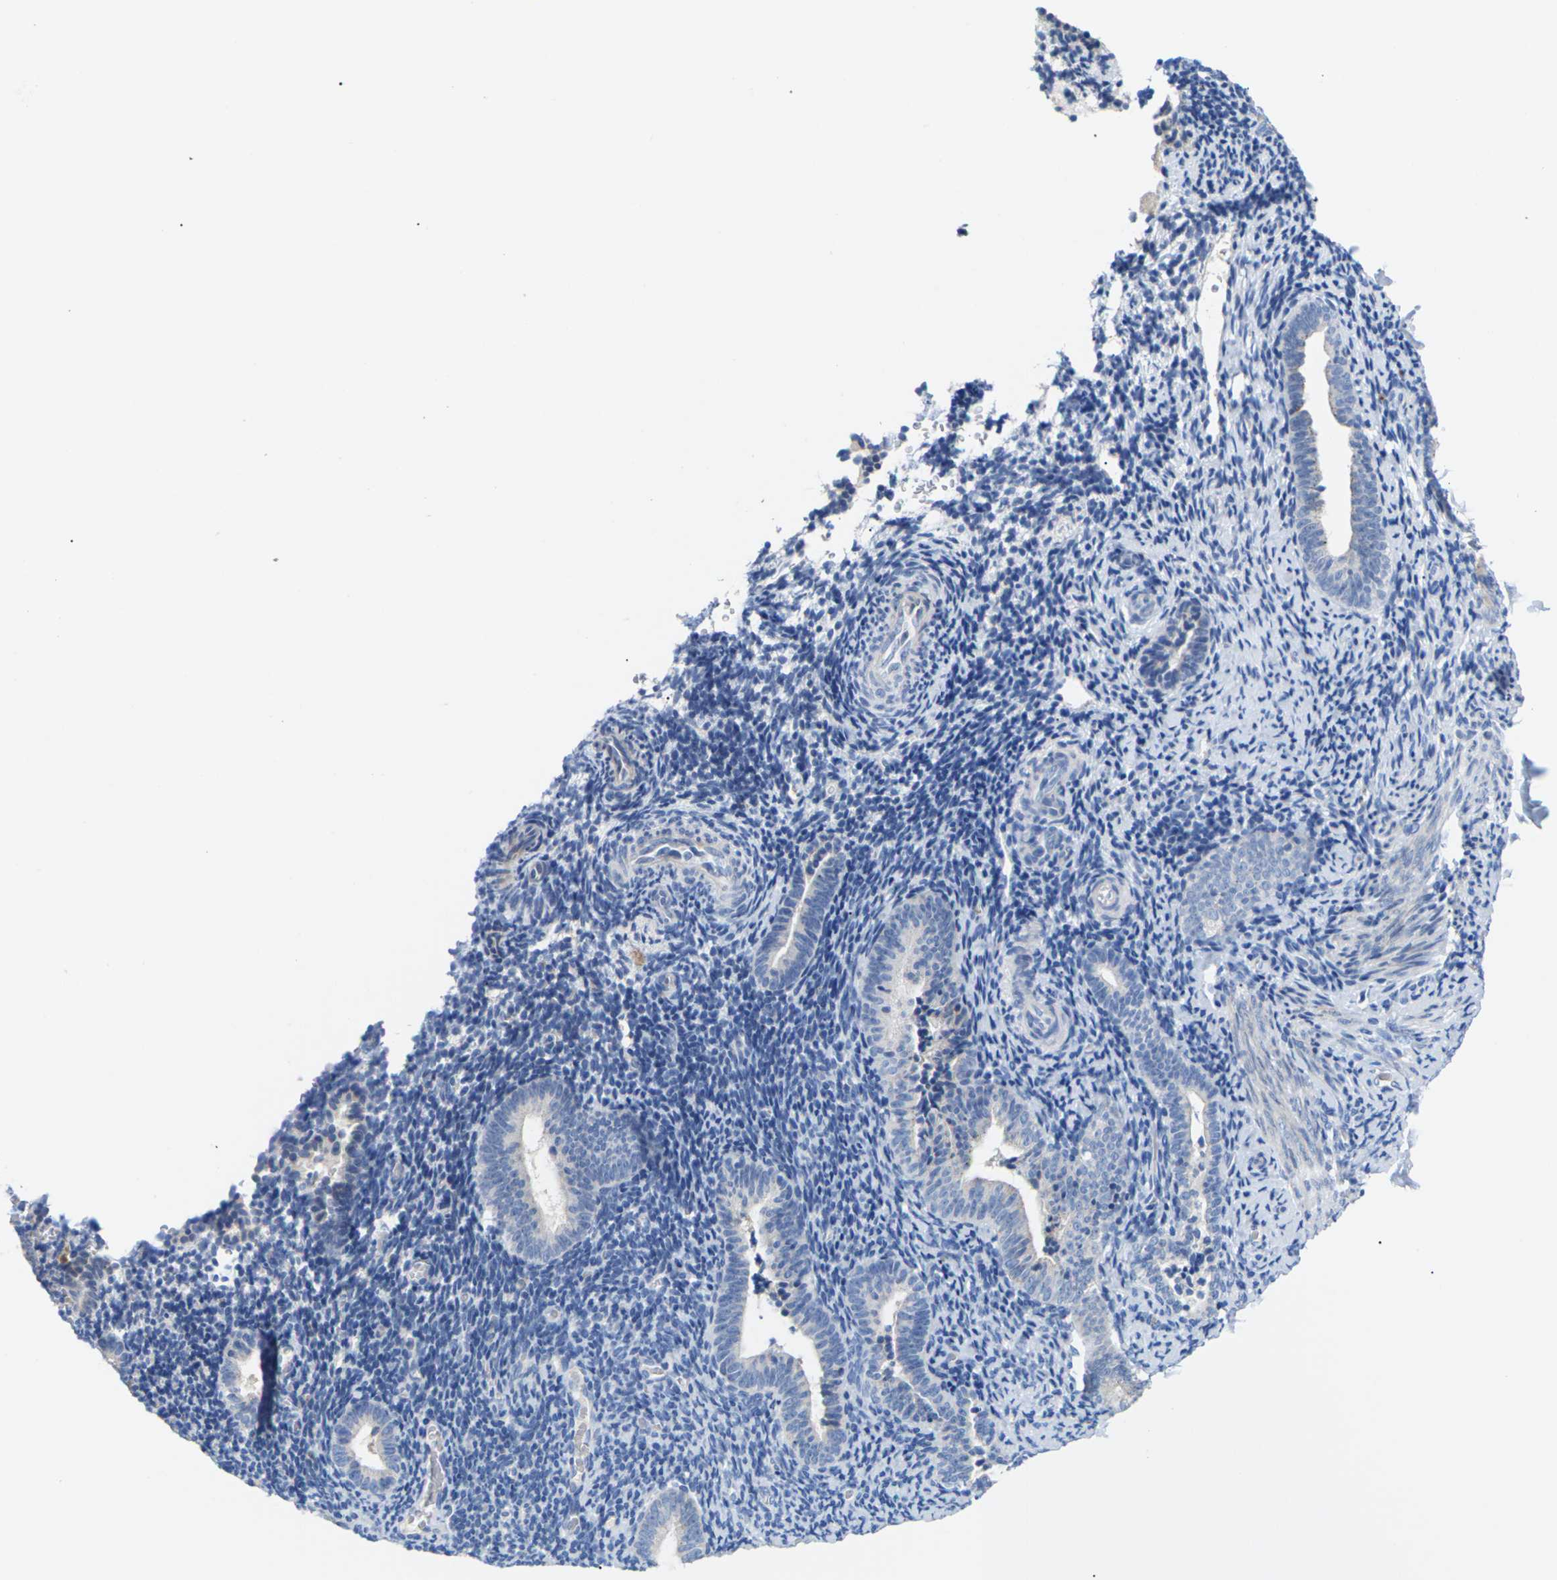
{"staining": {"intensity": "negative", "quantity": "none", "location": "none"}, "tissue": "endometrium", "cell_type": "Cells in endometrial stroma", "image_type": "normal", "snomed": [{"axis": "morphology", "description": "Normal tissue, NOS"}, {"axis": "topography", "description": "Endometrium"}], "caption": "IHC of normal human endometrium reveals no staining in cells in endometrial stroma. The staining was performed using DAB (3,3'-diaminobenzidine) to visualize the protein expression in brown, while the nuclei were stained in blue with hematoxylin (Magnification: 20x).", "gene": "TMCO4", "patient": {"sex": "female", "age": 51}}